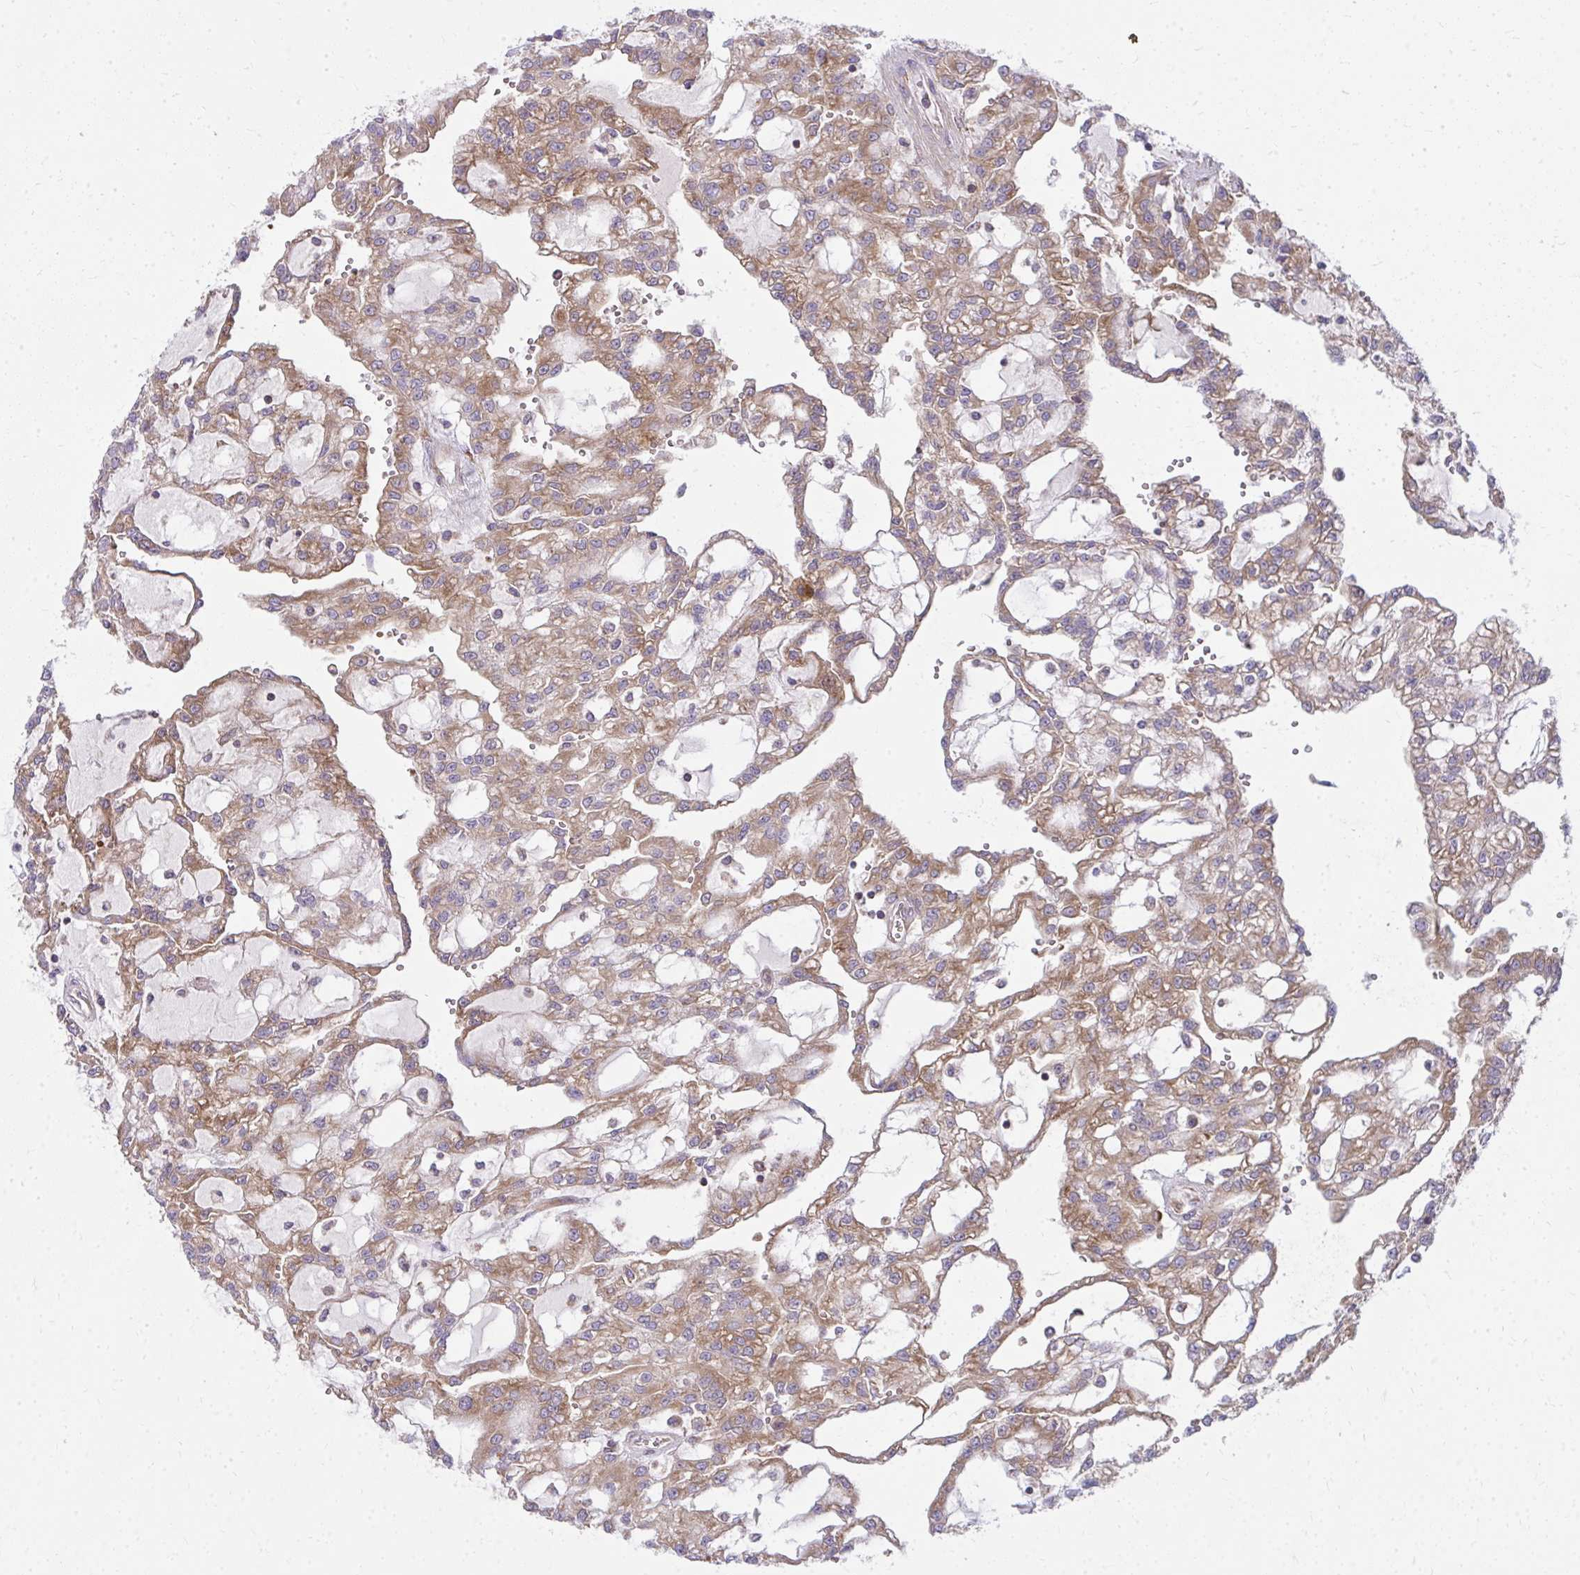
{"staining": {"intensity": "moderate", "quantity": ">75%", "location": "cytoplasmic/membranous"}, "tissue": "renal cancer", "cell_type": "Tumor cells", "image_type": "cancer", "snomed": [{"axis": "morphology", "description": "Adenocarcinoma, NOS"}, {"axis": "topography", "description": "Kidney"}], "caption": "Protein staining shows moderate cytoplasmic/membranous staining in approximately >75% of tumor cells in renal adenocarcinoma.", "gene": "GFPT2", "patient": {"sex": "male", "age": 63}}